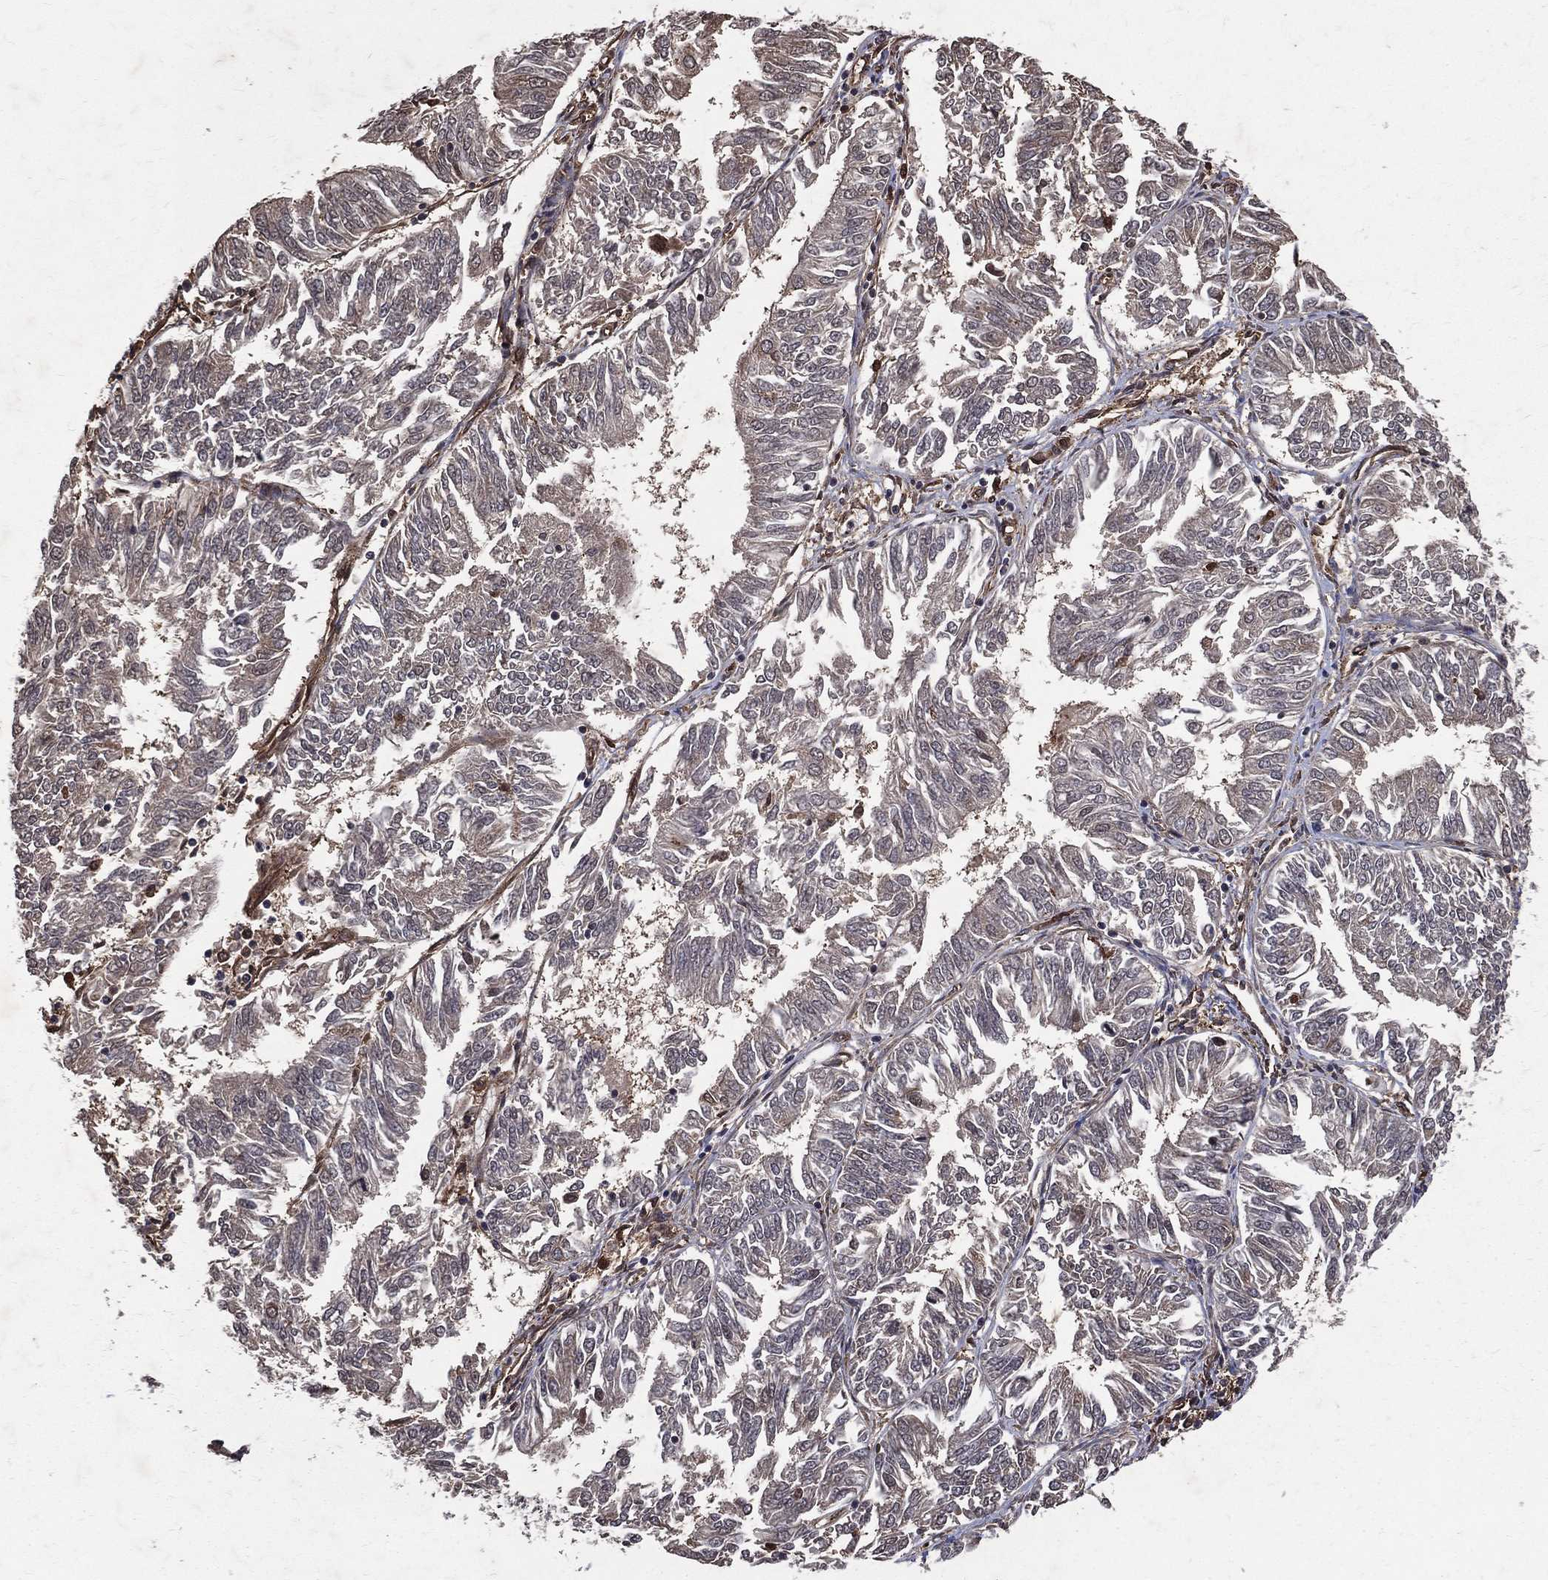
{"staining": {"intensity": "negative", "quantity": "none", "location": "none"}, "tissue": "endometrial cancer", "cell_type": "Tumor cells", "image_type": "cancer", "snomed": [{"axis": "morphology", "description": "Adenocarcinoma, NOS"}, {"axis": "topography", "description": "Endometrium"}], "caption": "DAB (3,3'-diaminobenzidine) immunohistochemical staining of human endometrial cancer exhibits no significant positivity in tumor cells.", "gene": "DPYSL2", "patient": {"sex": "female", "age": 58}}